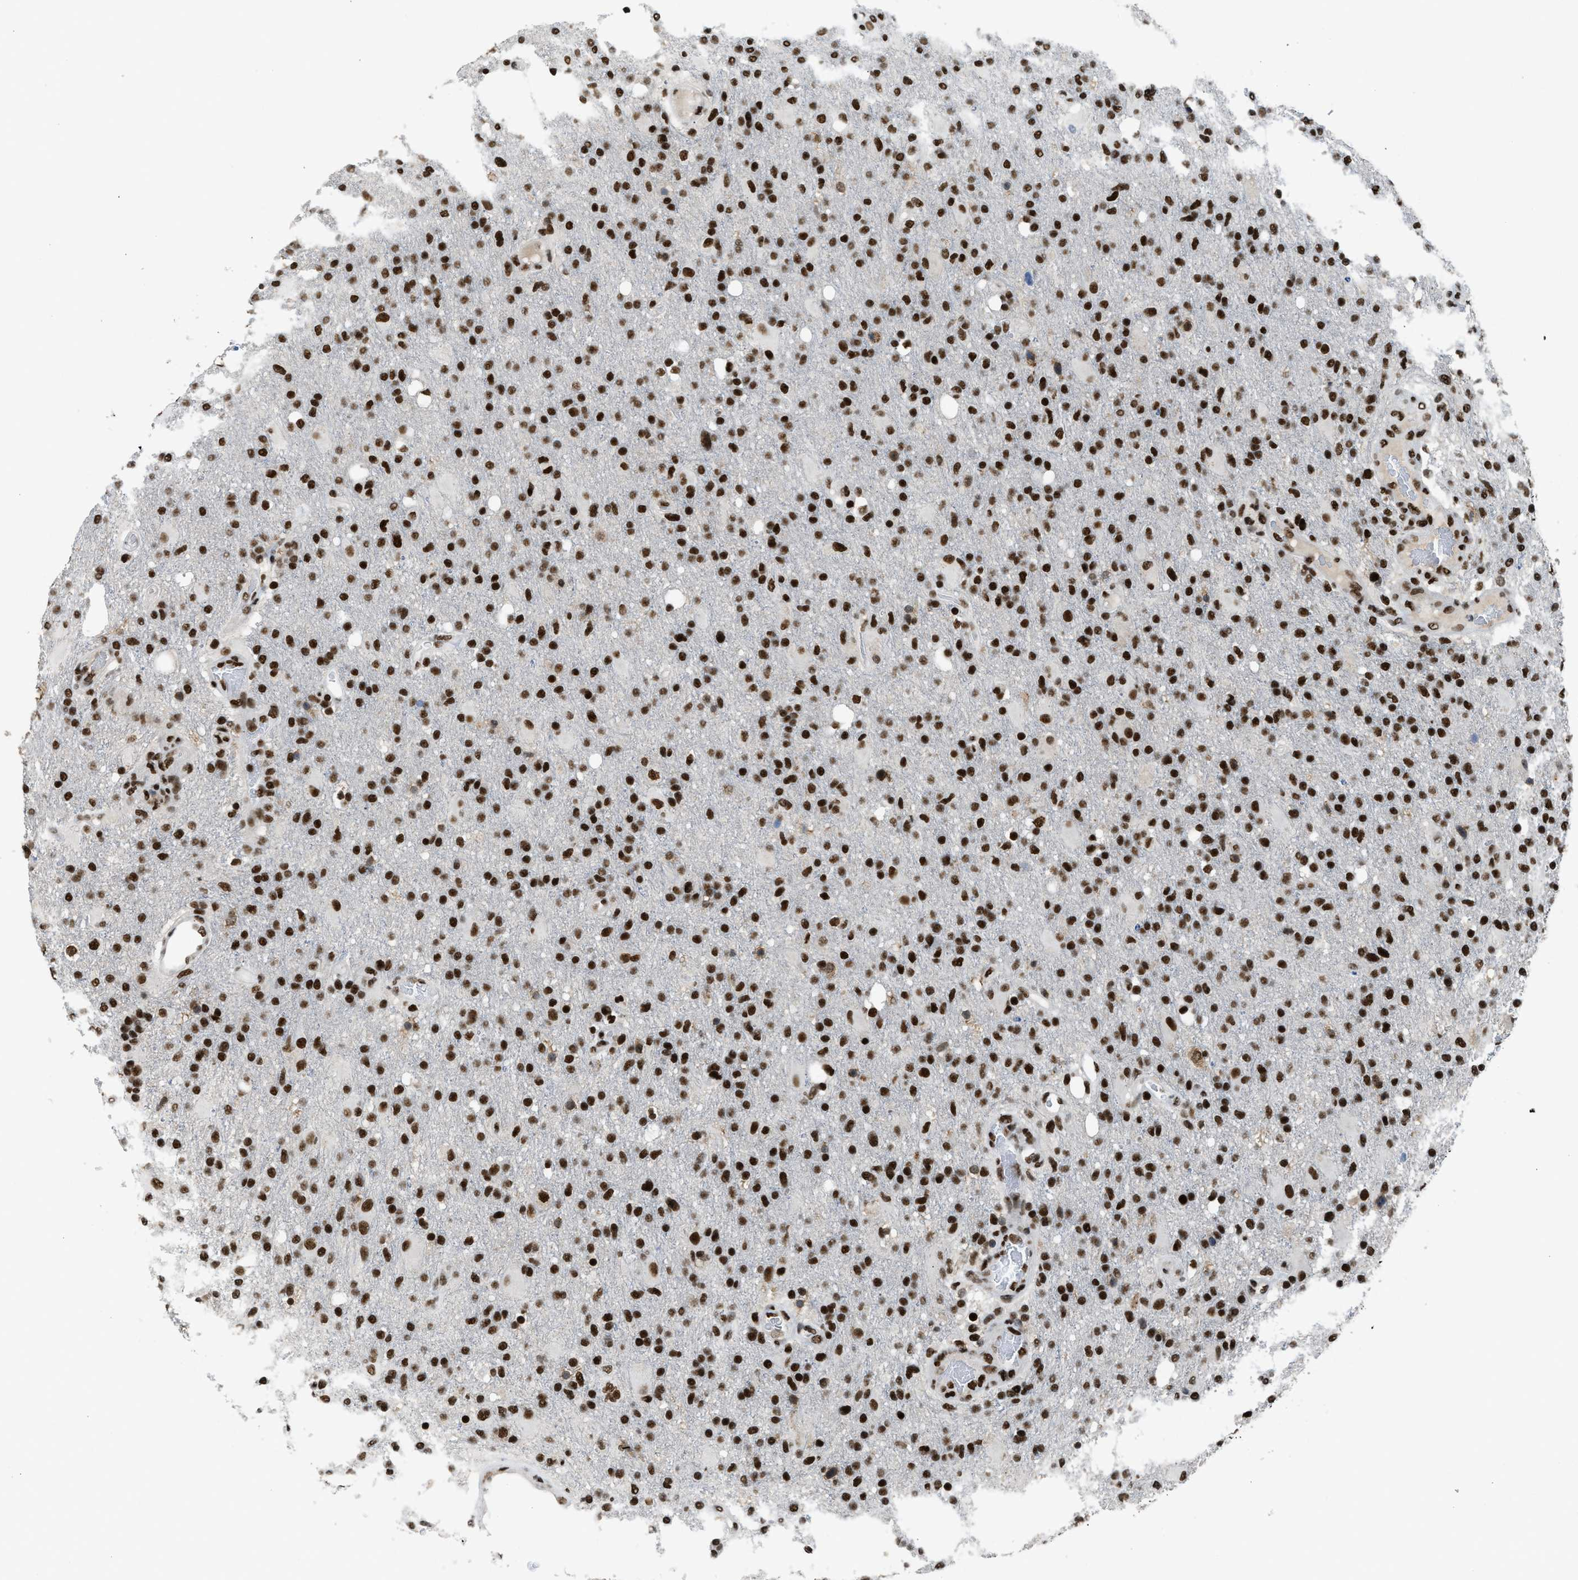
{"staining": {"intensity": "strong", "quantity": ">75%", "location": "nuclear"}, "tissue": "glioma", "cell_type": "Tumor cells", "image_type": "cancer", "snomed": [{"axis": "morphology", "description": "Glioma, malignant, High grade"}, {"axis": "topography", "description": "Brain"}], "caption": "Strong nuclear positivity for a protein is appreciated in approximately >75% of tumor cells of malignant high-grade glioma using immunohistochemistry (IHC).", "gene": "SCAF4", "patient": {"sex": "male", "age": 72}}